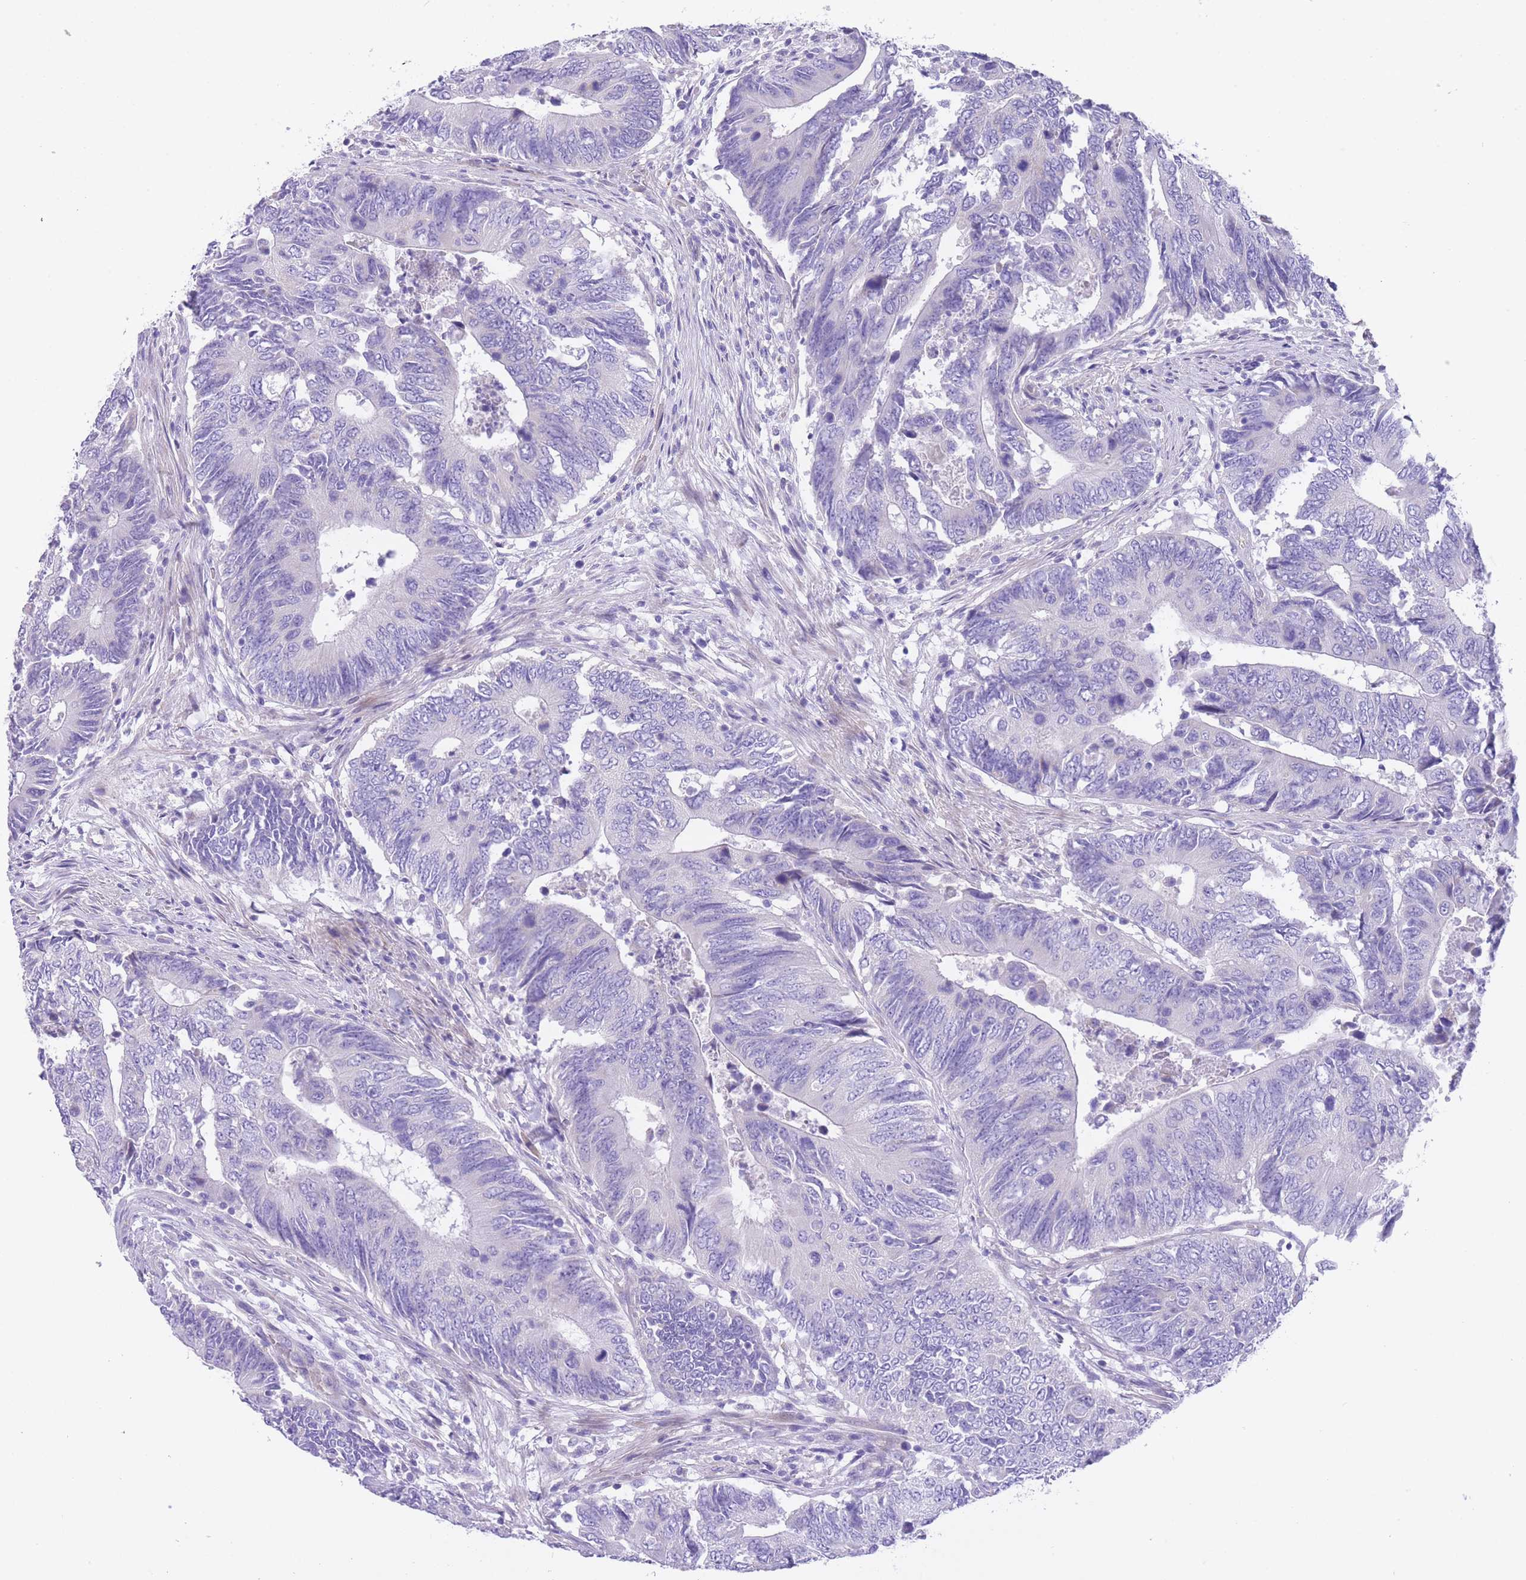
{"staining": {"intensity": "negative", "quantity": "none", "location": "none"}, "tissue": "colorectal cancer", "cell_type": "Tumor cells", "image_type": "cancer", "snomed": [{"axis": "morphology", "description": "Adenocarcinoma, NOS"}, {"axis": "topography", "description": "Colon"}], "caption": "This is an immunohistochemistry (IHC) image of human adenocarcinoma (colorectal). There is no positivity in tumor cells.", "gene": "QTRT1", "patient": {"sex": "male", "age": 87}}